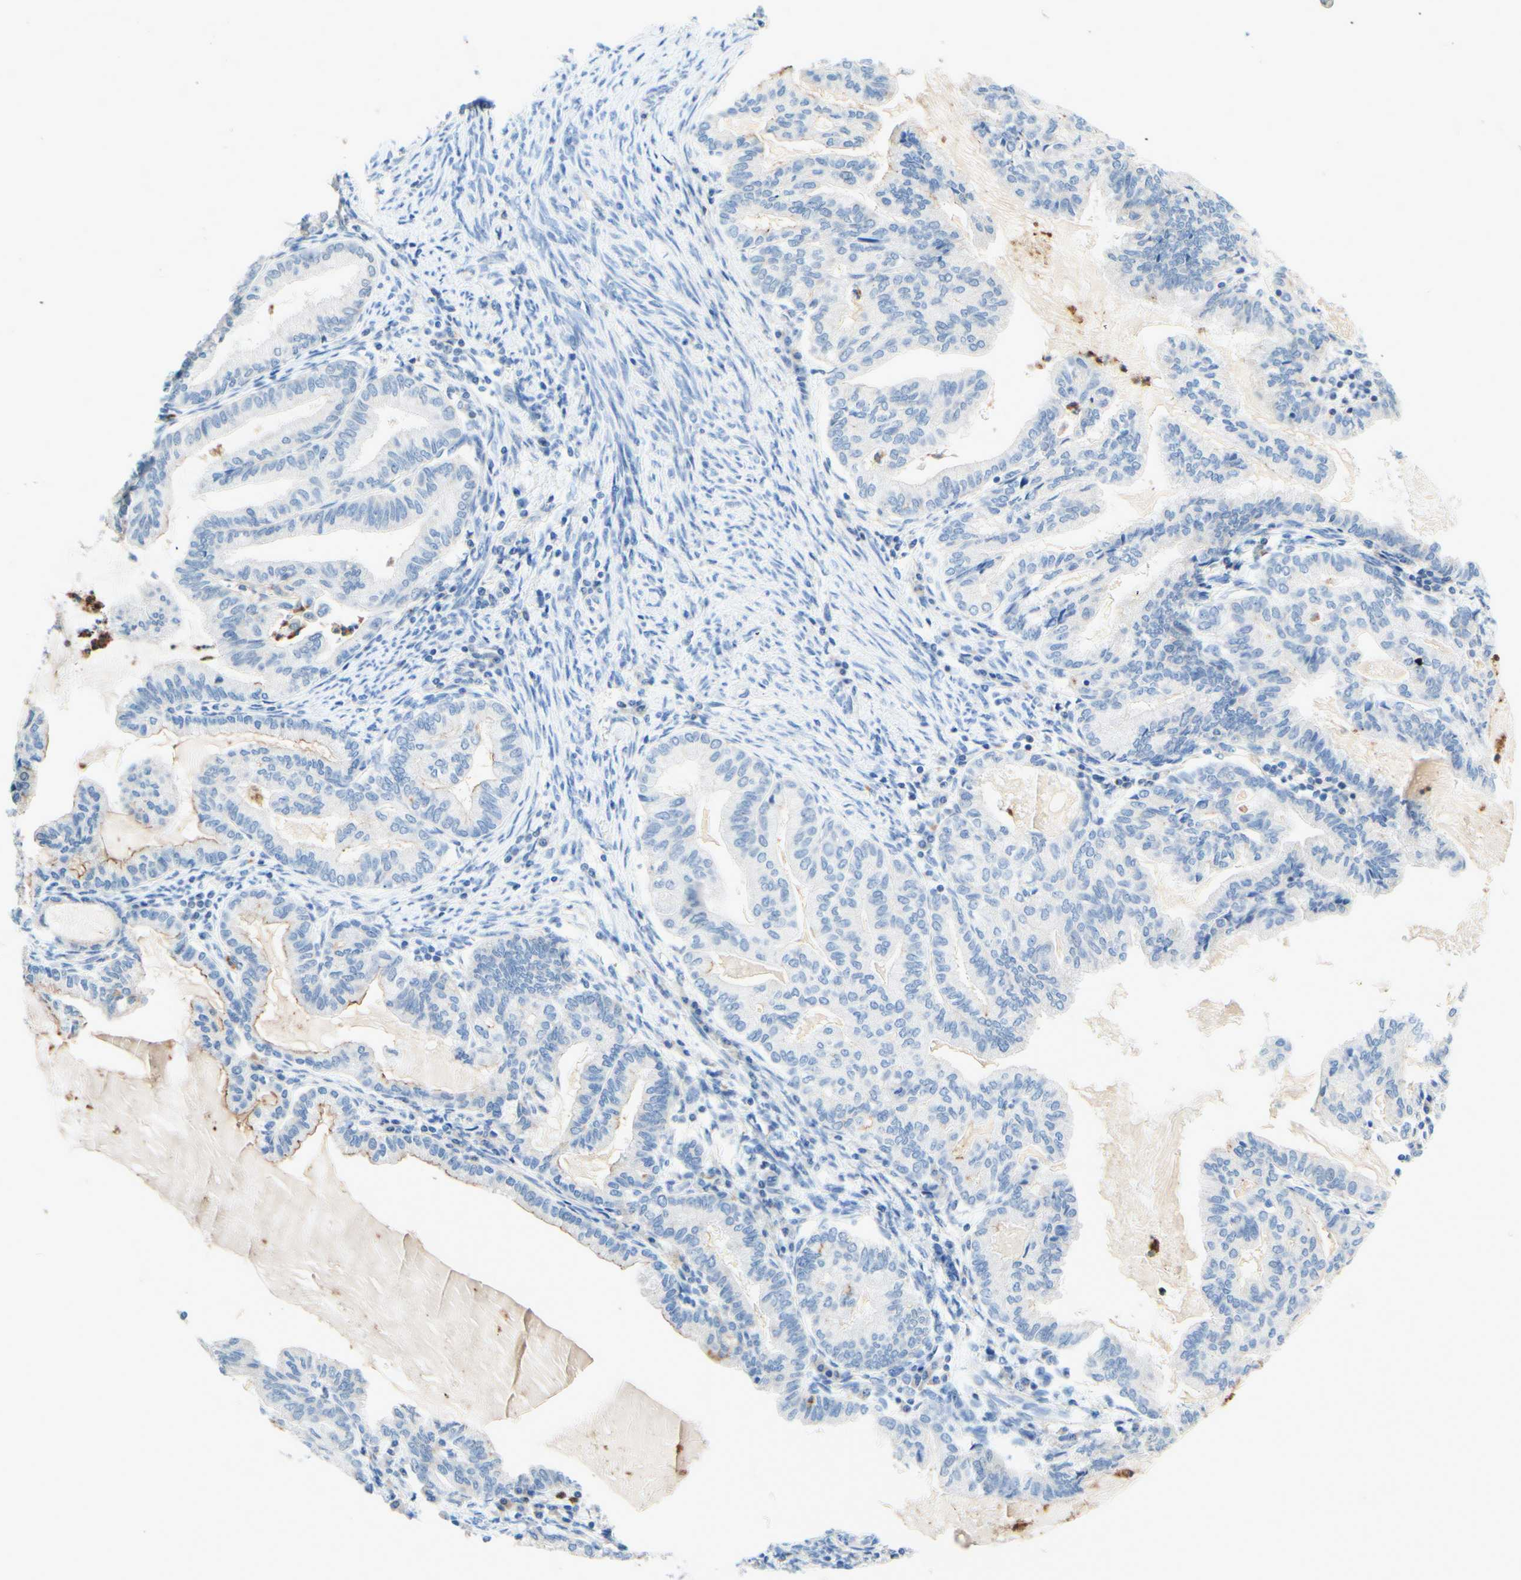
{"staining": {"intensity": "negative", "quantity": "none", "location": "none"}, "tissue": "endometrial cancer", "cell_type": "Tumor cells", "image_type": "cancer", "snomed": [{"axis": "morphology", "description": "Adenocarcinoma, NOS"}, {"axis": "topography", "description": "Endometrium"}], "caption": "This is an IHC micrograph of endometrial cancer (adenocarcinoma). There is no expression in tumor cells.", "gene": "TREM2", "patient": {"sex": "female", "age": 86}}